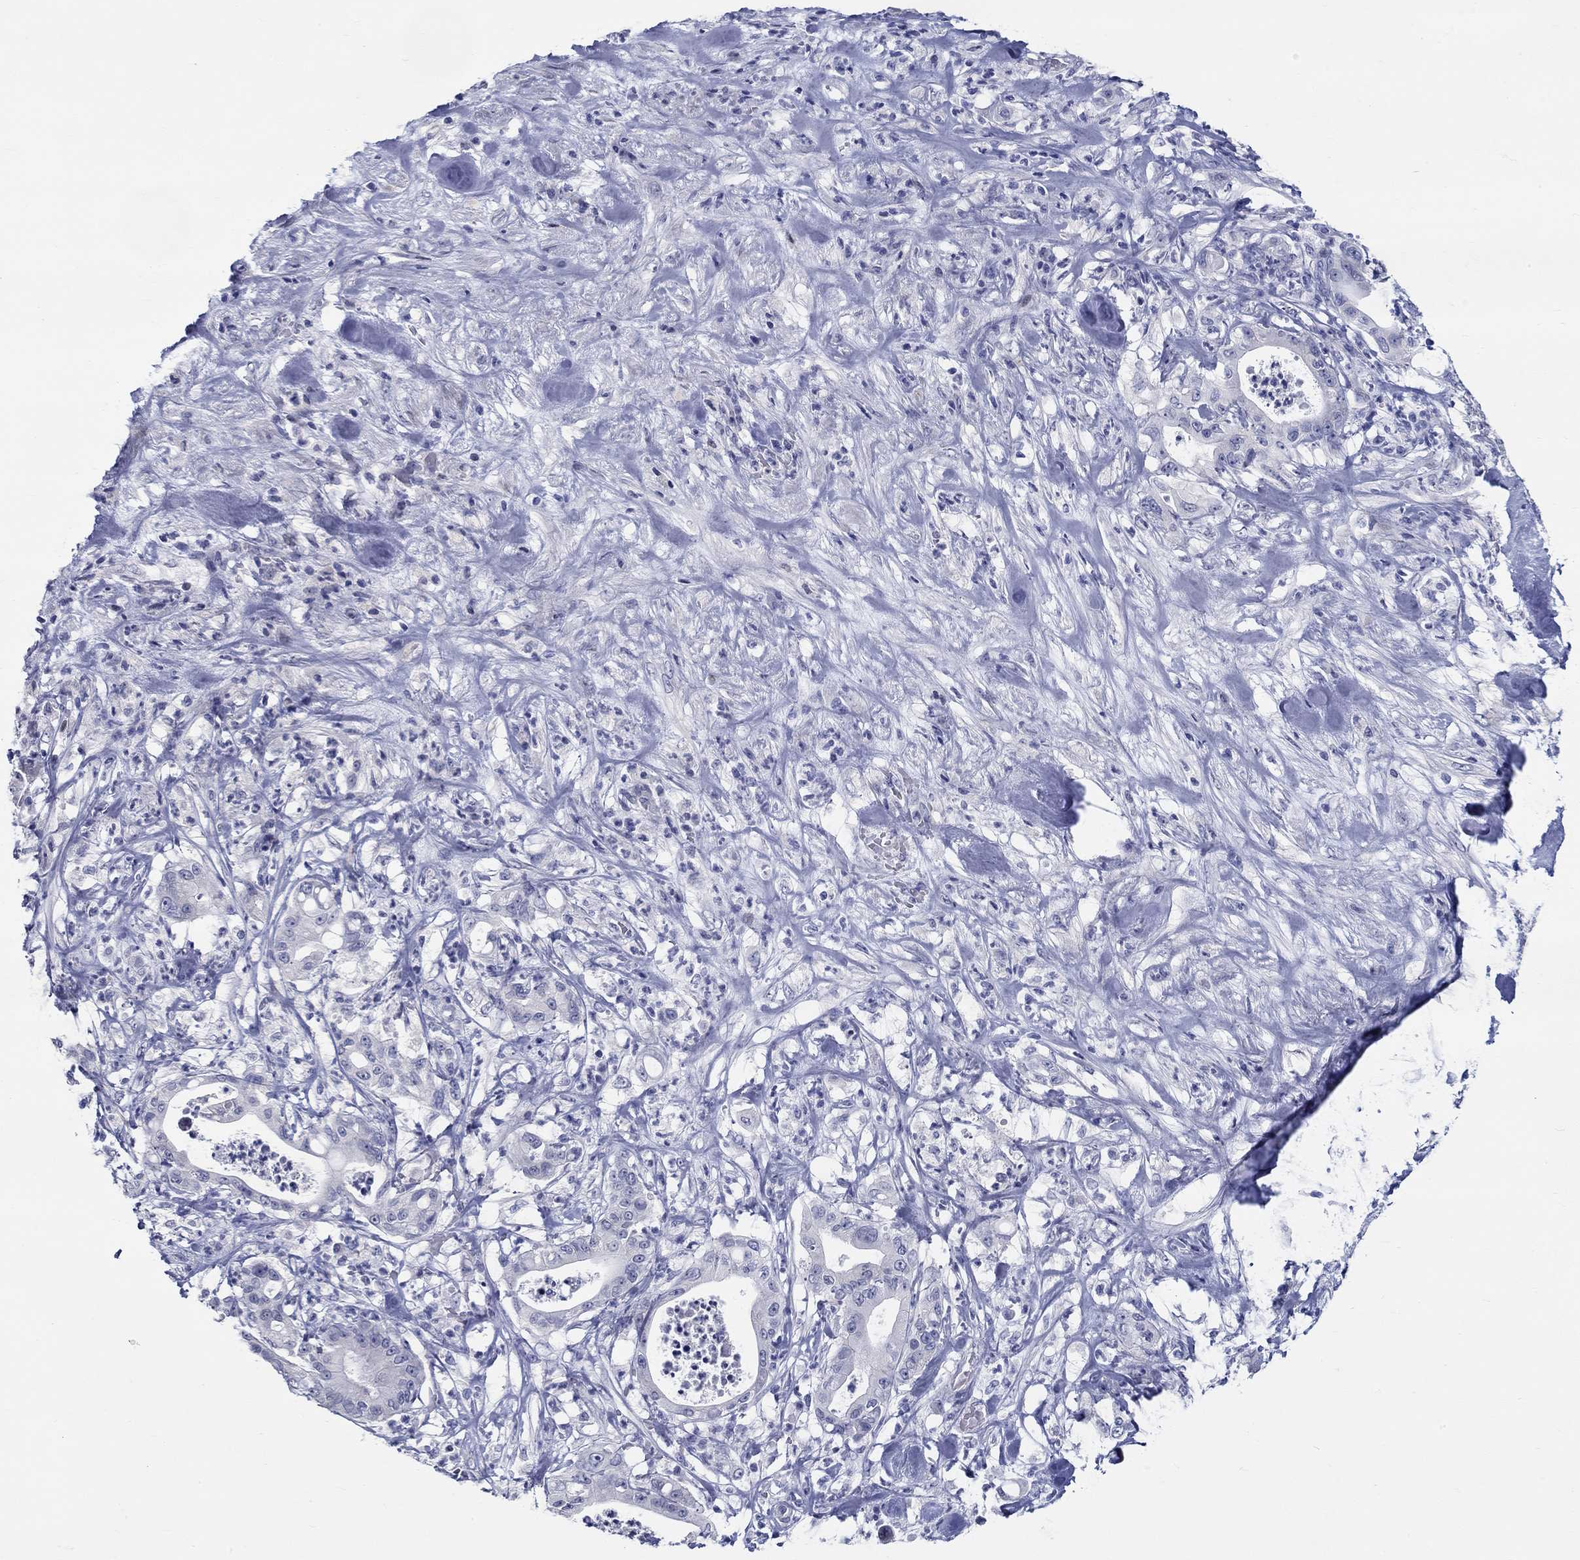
{"staining": {"intensity": "negative", "quantity": "none", "location": "none"}, "tissue": "pancreatic cancer", "cell_type": "Tumor cells", "image_type": "cancer", "snomed": [{"axis": "morphology", "description": "Adenocarcinoma, NOS"}, {"axis": "topography", "description": "Pancreas"}], "caption": "Protein analysis of pancreatic cancer displays no significant positivity in tumor cells. Brightfield microscopy of IHC stained with DAB (brown) and hematoxylin (blue), captured at high magnification.", "gene": "CRYGS", "patient": {"sex": "male", "age": 71}}